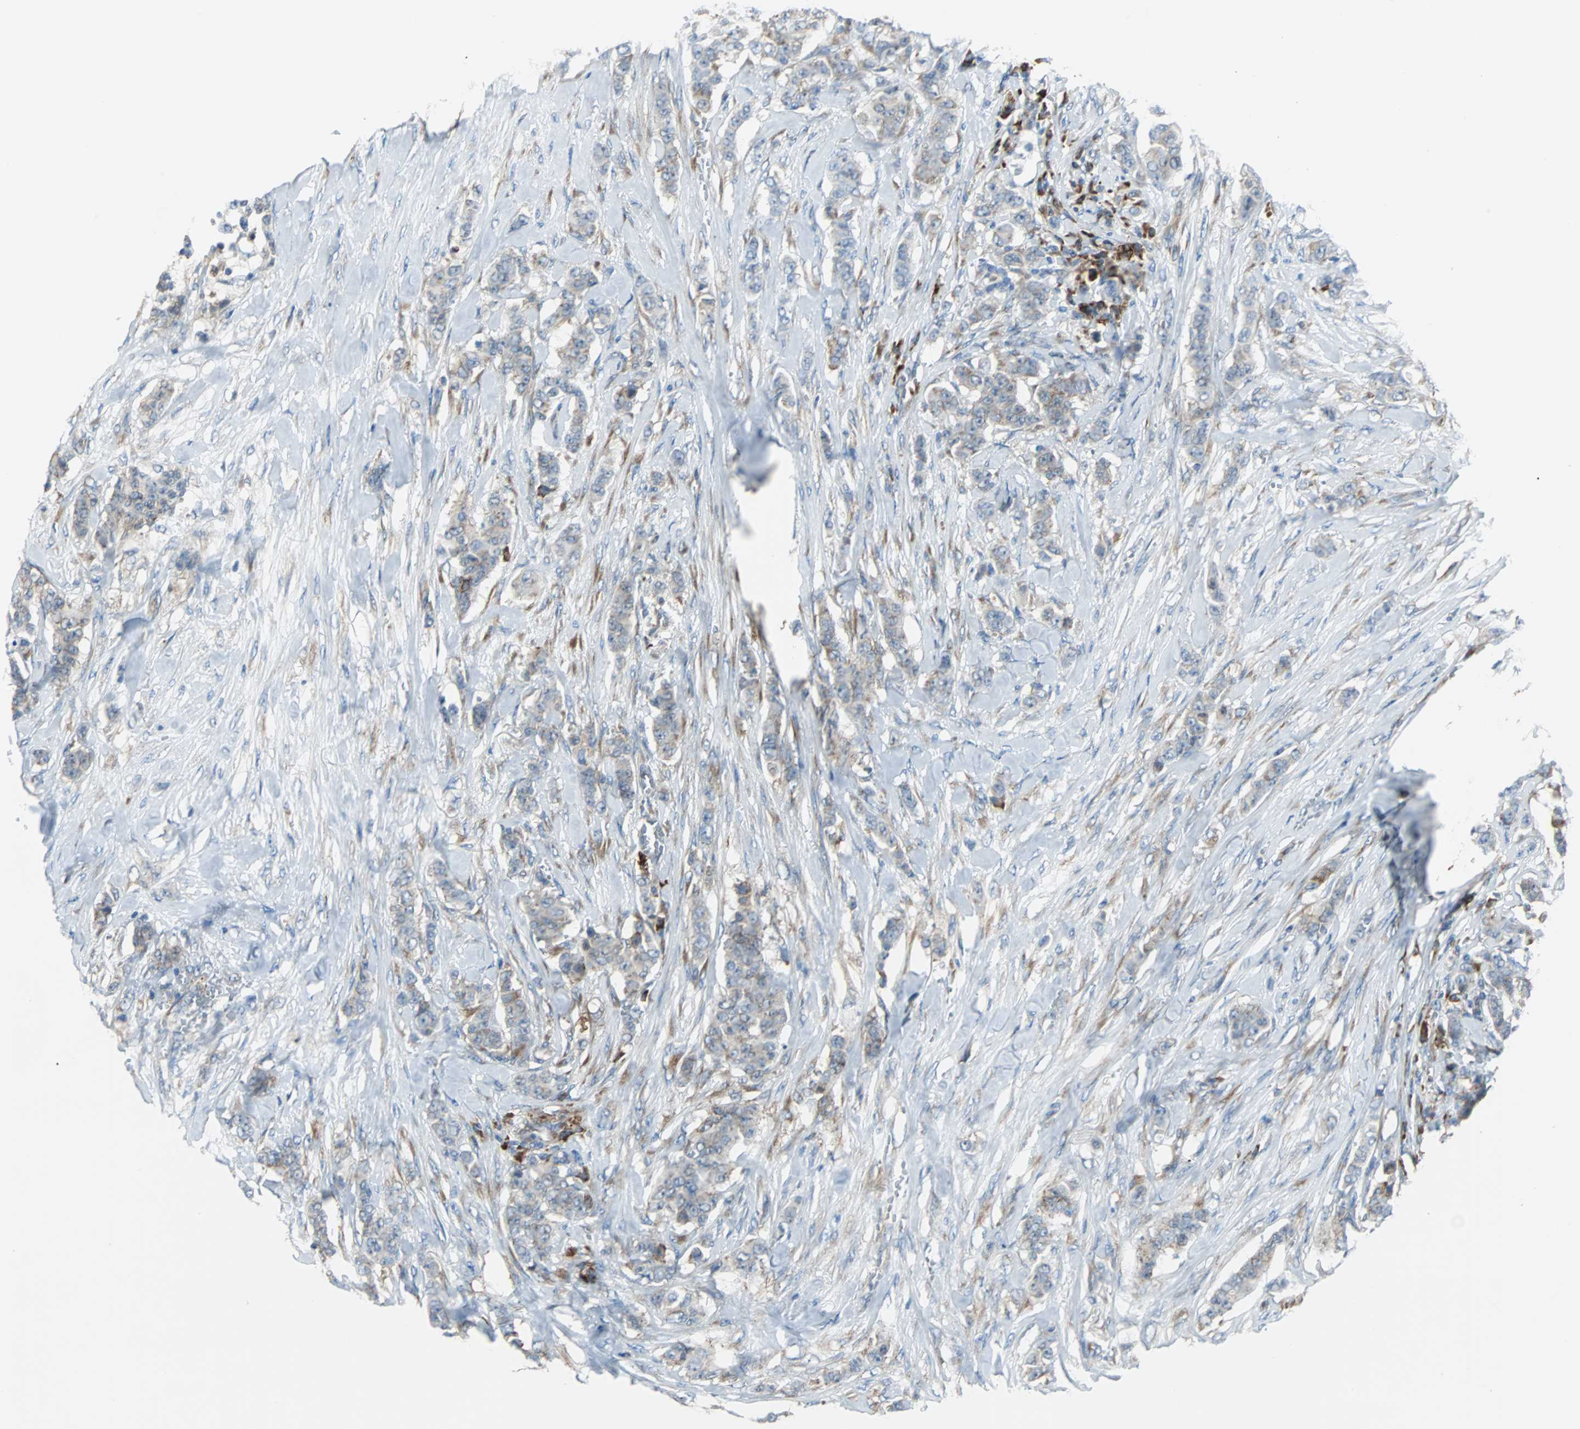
{"staining": {"intensity": "weak", "quantity": "25%-75%", "location": "cytoplasmic/membranous"}, "tissue": "breast cancer", "cell_type": "Tumor cells", "image_type": "cancer", "snomed": [{"axis": "morphology", "description": "Duct carcinoma"}, {"axis": "topography", "description": "Breast"}], "caption": "Human breast cancer stained with a protein marker demonstrates weak staining in tumor cells.", "gene": "PDIA4", "patient": {"sex": "female", "age": 40}}